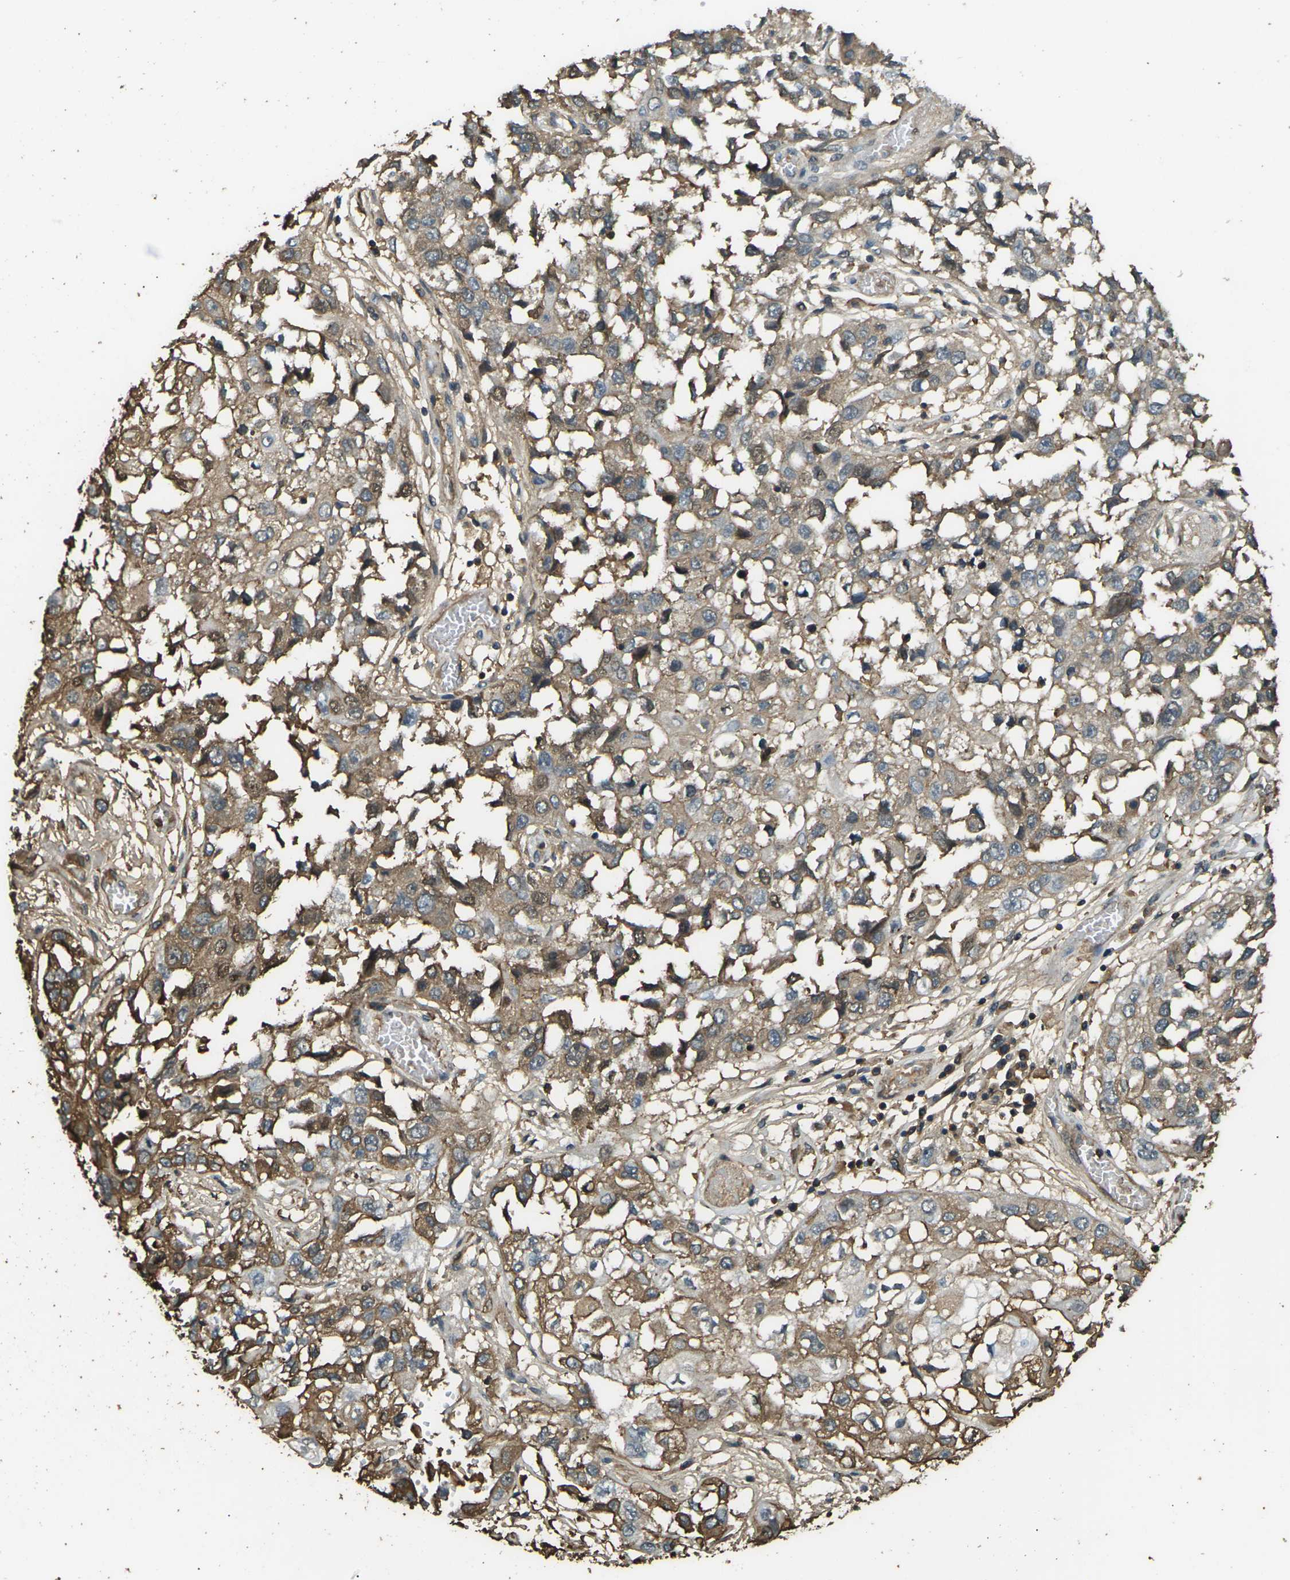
{"staining": {"intensity": "moderate", "quantity": ">75%", "location": "cytoplasmic/membranous"}, "tissue": "lung cancer", "cell_type": "Tumor cells", "image_type": "cancer", "snomed": [{"axis": "morphology", "description": "Squamous cell carcinoma, NOS"}, {"axis": "topography", "description": "Lung"}], "caption": "Lung cancer (squamous cell carcinoma) stained for a protein (brown) exhibits moderate cytoplasmic/membranous positive positivity in approximately >75% of tumor cells.", "gene": "CYP1B1", "patient": {"sex": "male", "age": 71}}